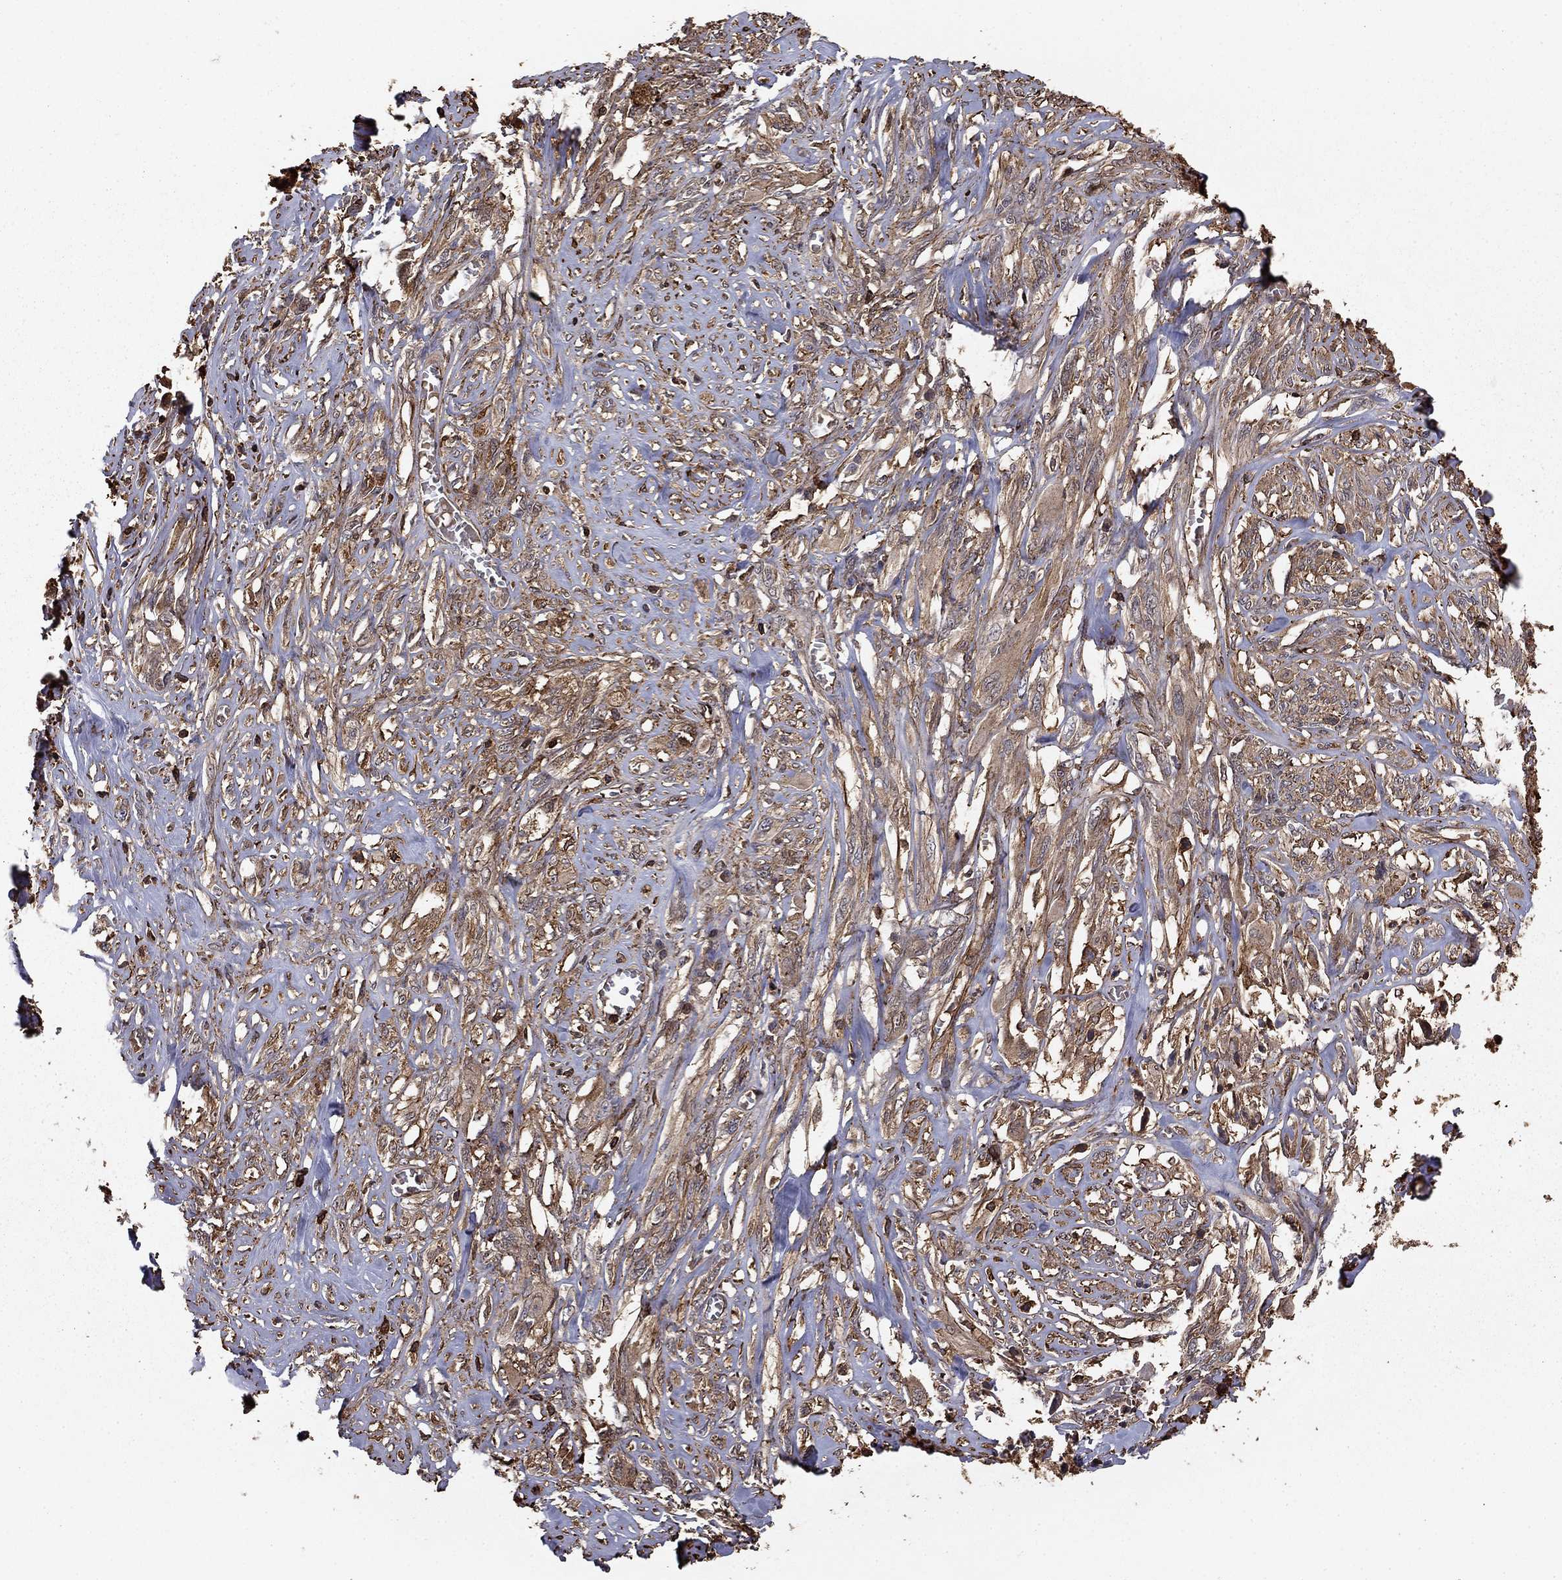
{"staining": {"intensity": "weak", "quantity": "25%-75%", "location": "cytoplasmic/membranous"}, "tissue": "melanoma", "cell_type": "Tumor cells", "image_type": "cancer", "snomed": [{"axis": "morphology", "description": "Malignant melanoma, NOS"}, {"axis": "topography", "description": "Skin"}], "caption": "About 25%-75% of tumor cells in human malignant melanoma demonstrate weak cytoplasmic/membranous protein positivity as visualized by brown immunohistochemical staining.", "gene": "HABP4", "patient": {"sex": "female", "age": 91}}